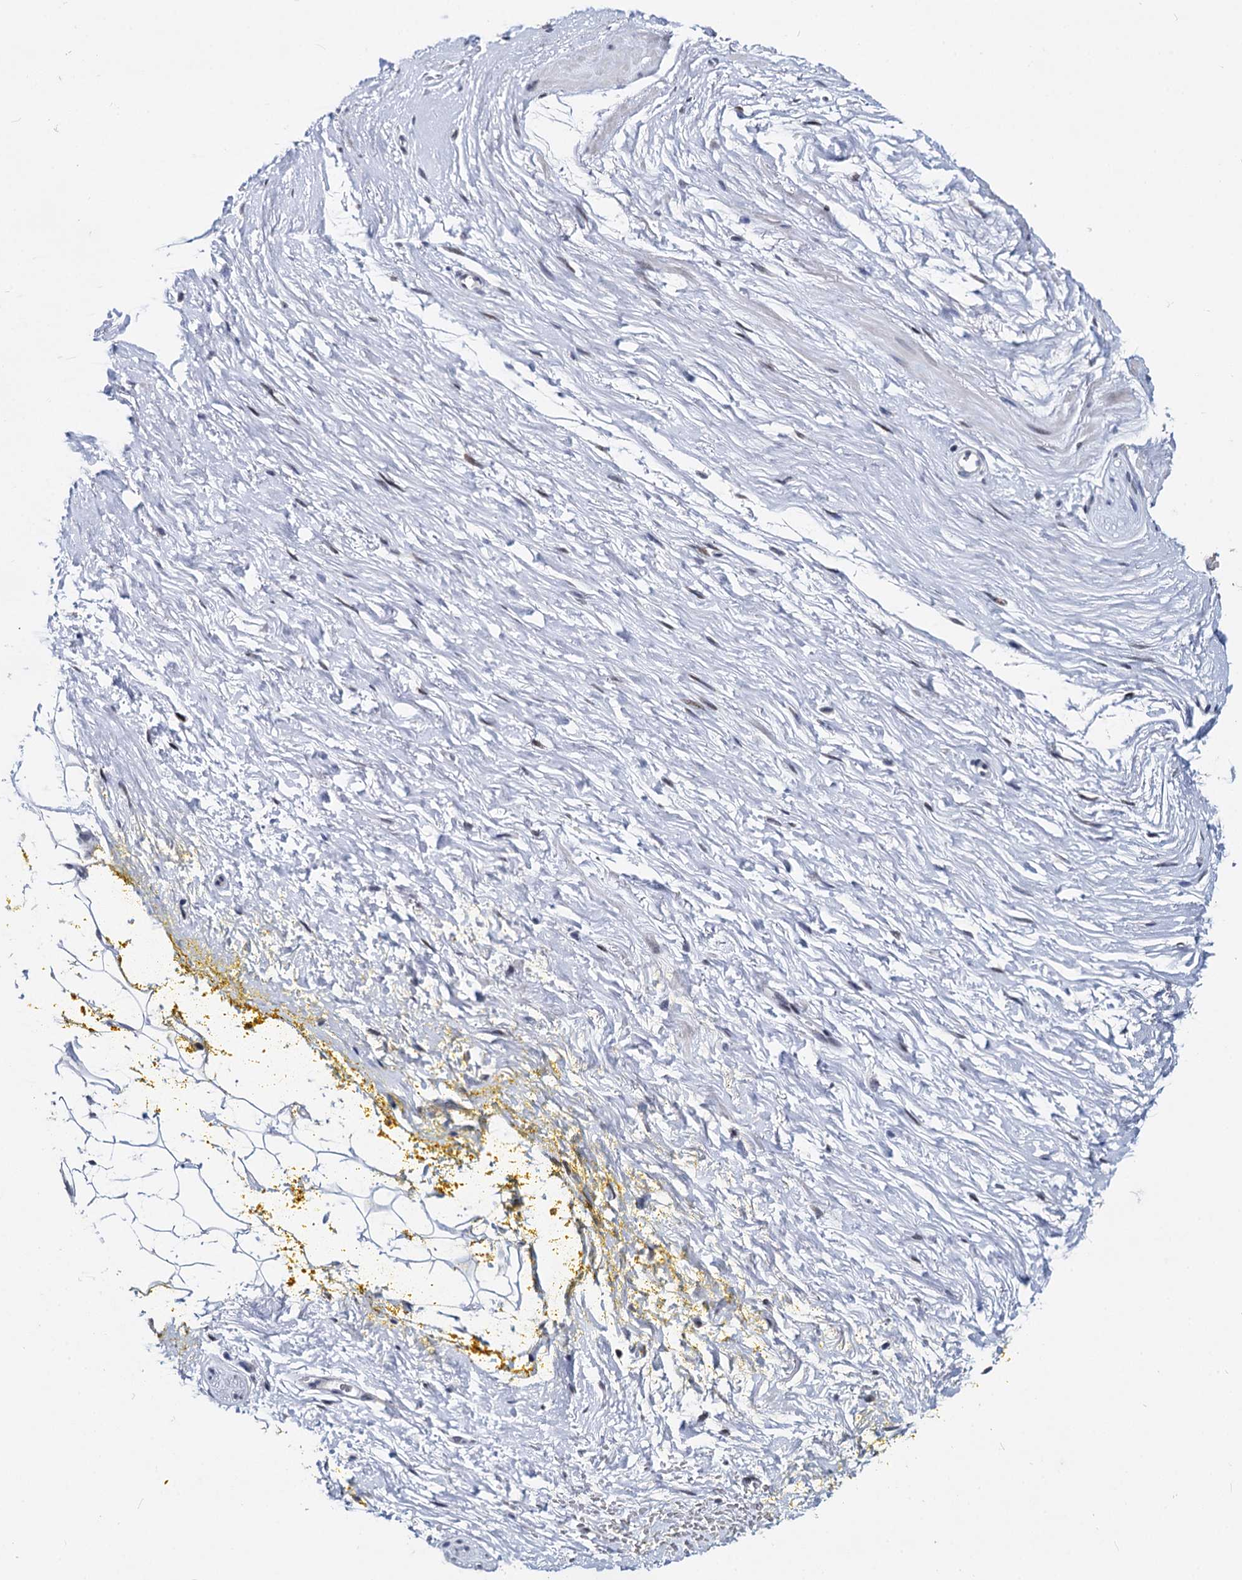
{"staining": {"intensity": "negative", "quantity": "none", "location": "none"}, "tissue": "adipose tissue", "cell_type": "Adipocytes", "image_type": "normal", "snomed": [{"axis": "morphology", "description": "Normal tissue, NOS"}, {"axis": "morphology", "description": "Adenocarcinoma, Low grade"}, {"axis": "topography", "description": "Prostate"}, {"axis": "topography", "description": "Peripheral nerve tissue"}], "caption": "An immunohistochemistry micrograph of normal adipose tissue is shown. There is no staining in adipocytes of adipose tissue. (Brightfield microscopy of DAB IHC at high magnification).", "gene": "MAGEA4", "patient": {"sex": "male", "age": 63}}